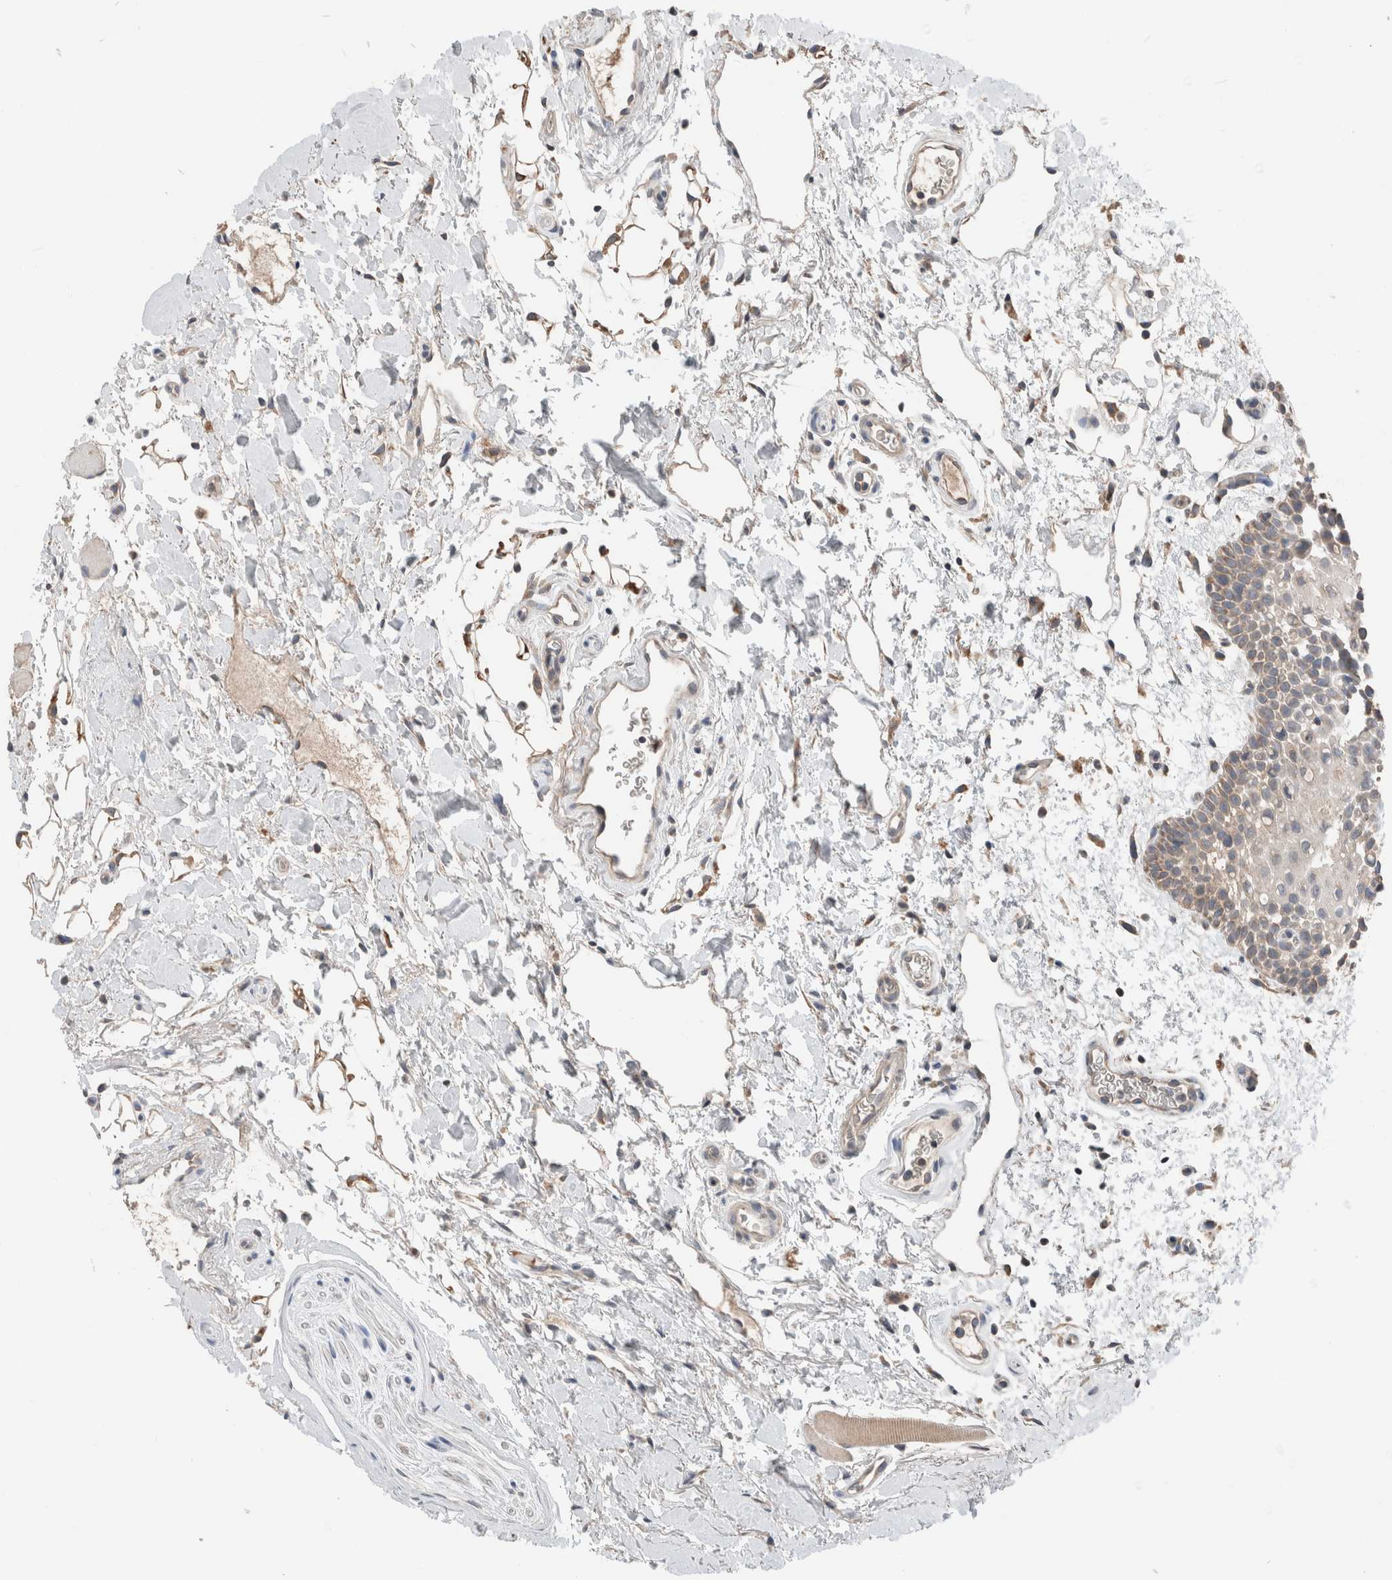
{"staining": {"intensity": "moderate", "quantity": "<25%", "location": "cytoplasmic/membranous"}, "tissue": "oral mucosa", "cell_type": "Squamous epithelial cells", "image_type": "normal", "snomed": [{"axis": "morphology", "description": "Normal tissue, NOS"}, {"axis": "topography", "description": "Oral tissue"}], "caption": "IHC micrograph of normal oral mucosa stained for a protein (brown), which demonstrates low levels of moderate cytoplasmic/membranous positivity in approximately <25% of squamous epithelial cells.", "gene": "ERAP2", "patient": {"sex": "male", "age": 62}}